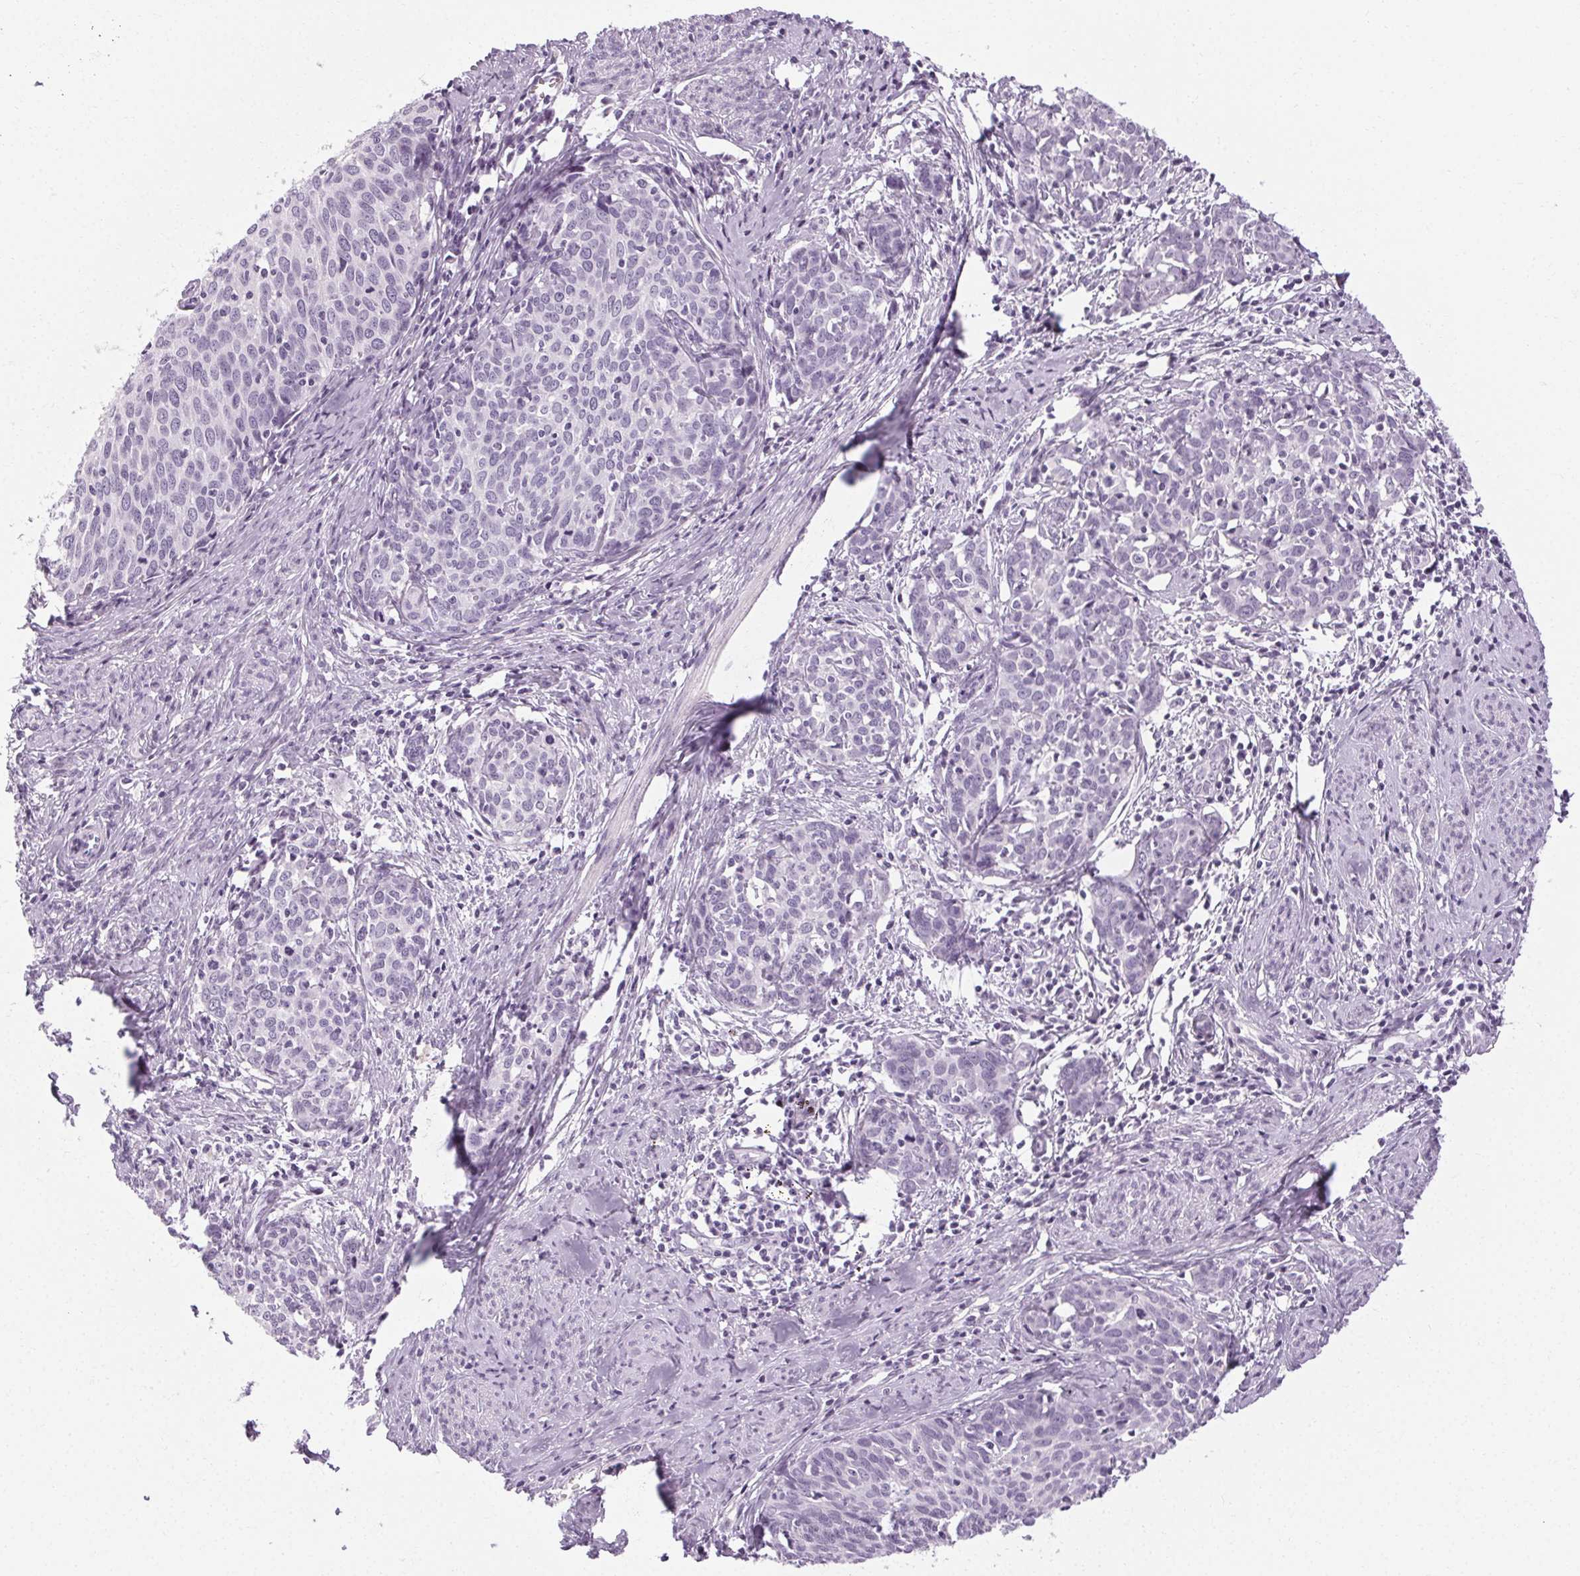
{"staining": {"intensity": "negative", "quantity": "none", "location": "none"}, "tissue": "cervical cancer", "cell_type": "Tumor cells", "image_type": "cancer", "snomed": [{"axis": "morphology", "description": "Squamous cell carcinoma, NOS"}, {"axis": "topography", "description": "Cervix"}], "caption": "Immunohistochemical staining of squamous cell carcinoma (cervical) demonstrates no significant positivity in tumor cells.", "gene": "POMC", "patient": {"sex": "female", "age": 62}}